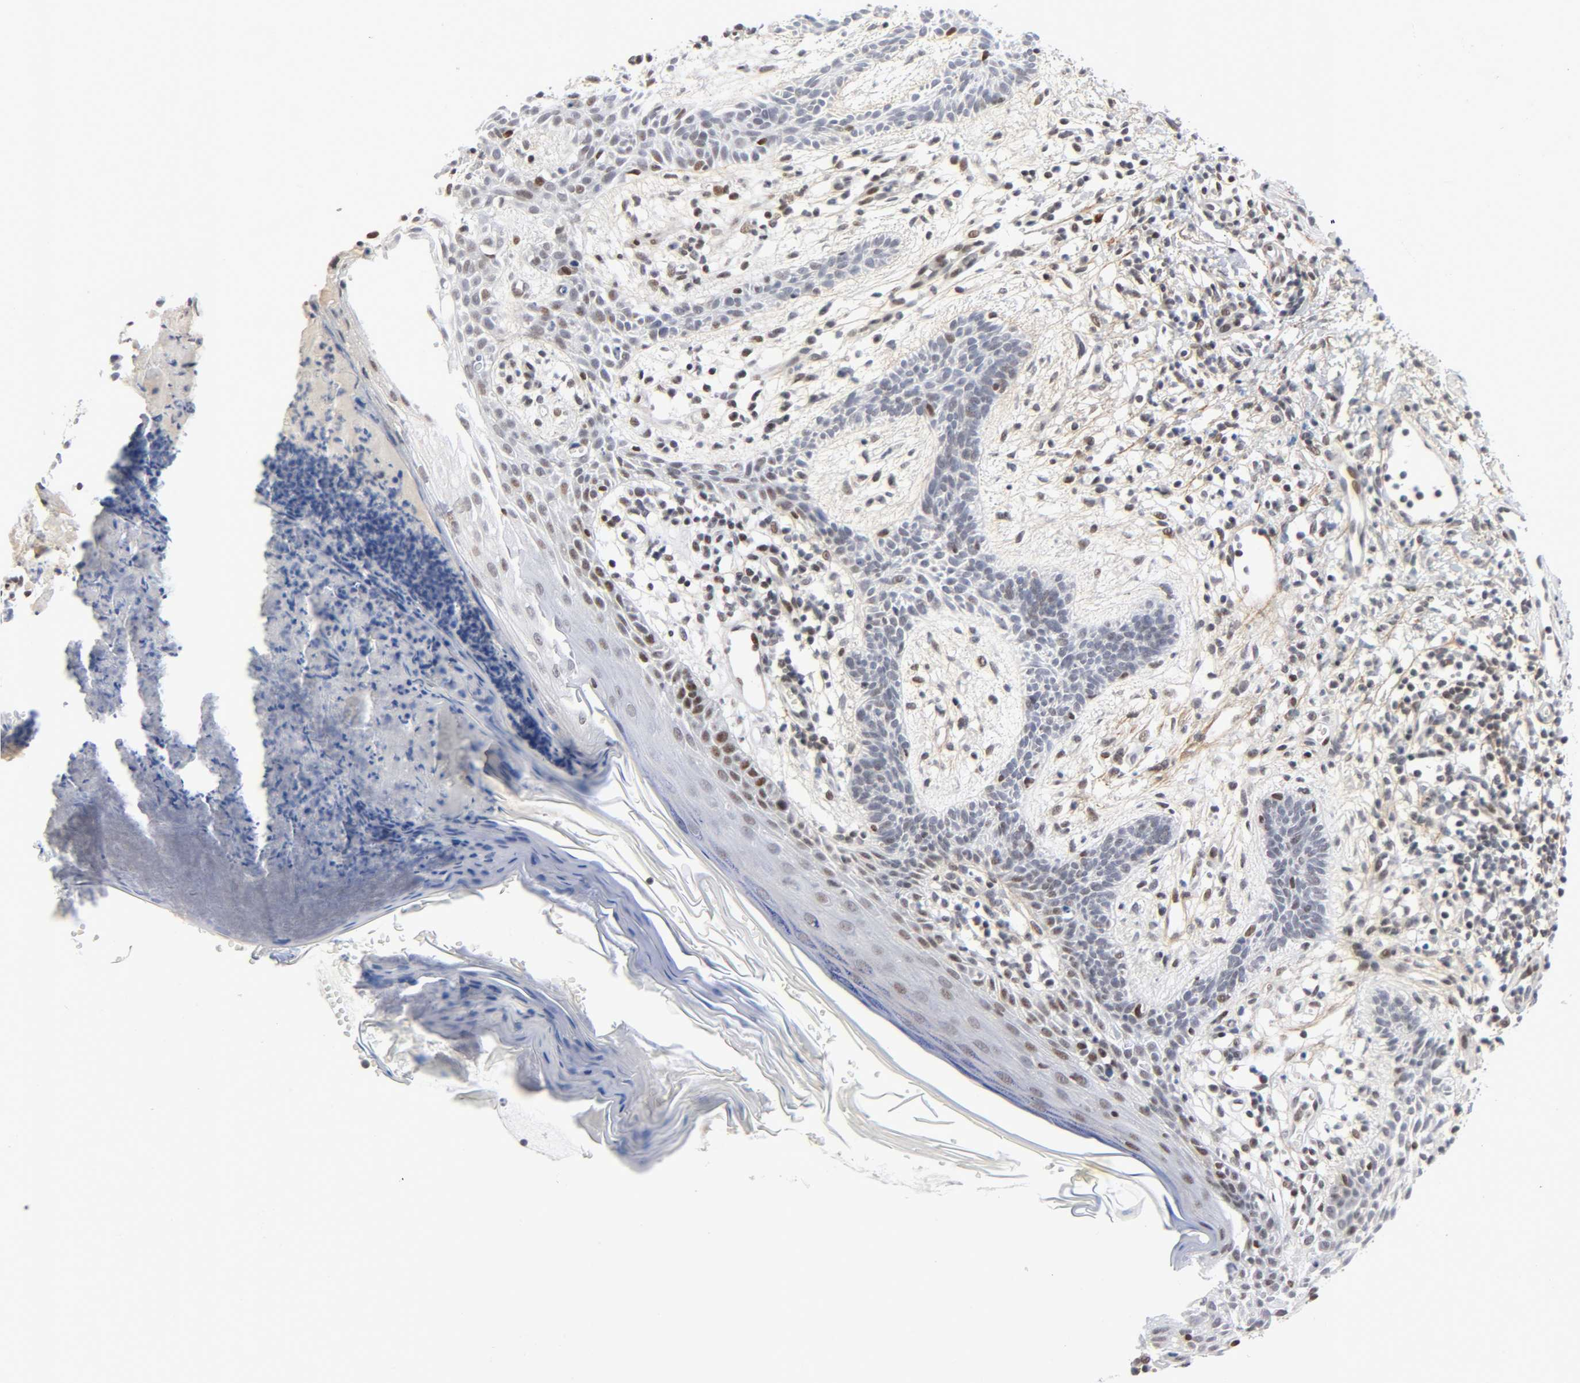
{"staining": {"intensity": "moderate", "quantity": "<25%", "location": "nuclear"}, "tissue": "skin cancer", "cell_type": "Tumor cells", "image_type": "cancer", "snomed": [{"axis": "morphology", "description": "Normal tissue, NOS"}, {"axis": "morphology", "description": "Basal cell carcinoma"}, {"axis": "topography", "description": "Skin"}], "caption": "Immunohistochemistry (IHC) of human skin cancer reveals low levels of moderate nuclear staining in approximately <25% of tumor cells. (DAB IHC with brightfield microscopy, high magnification).", "gene": "DIDO1", "patient": {"sex": "female", "age": 69}}